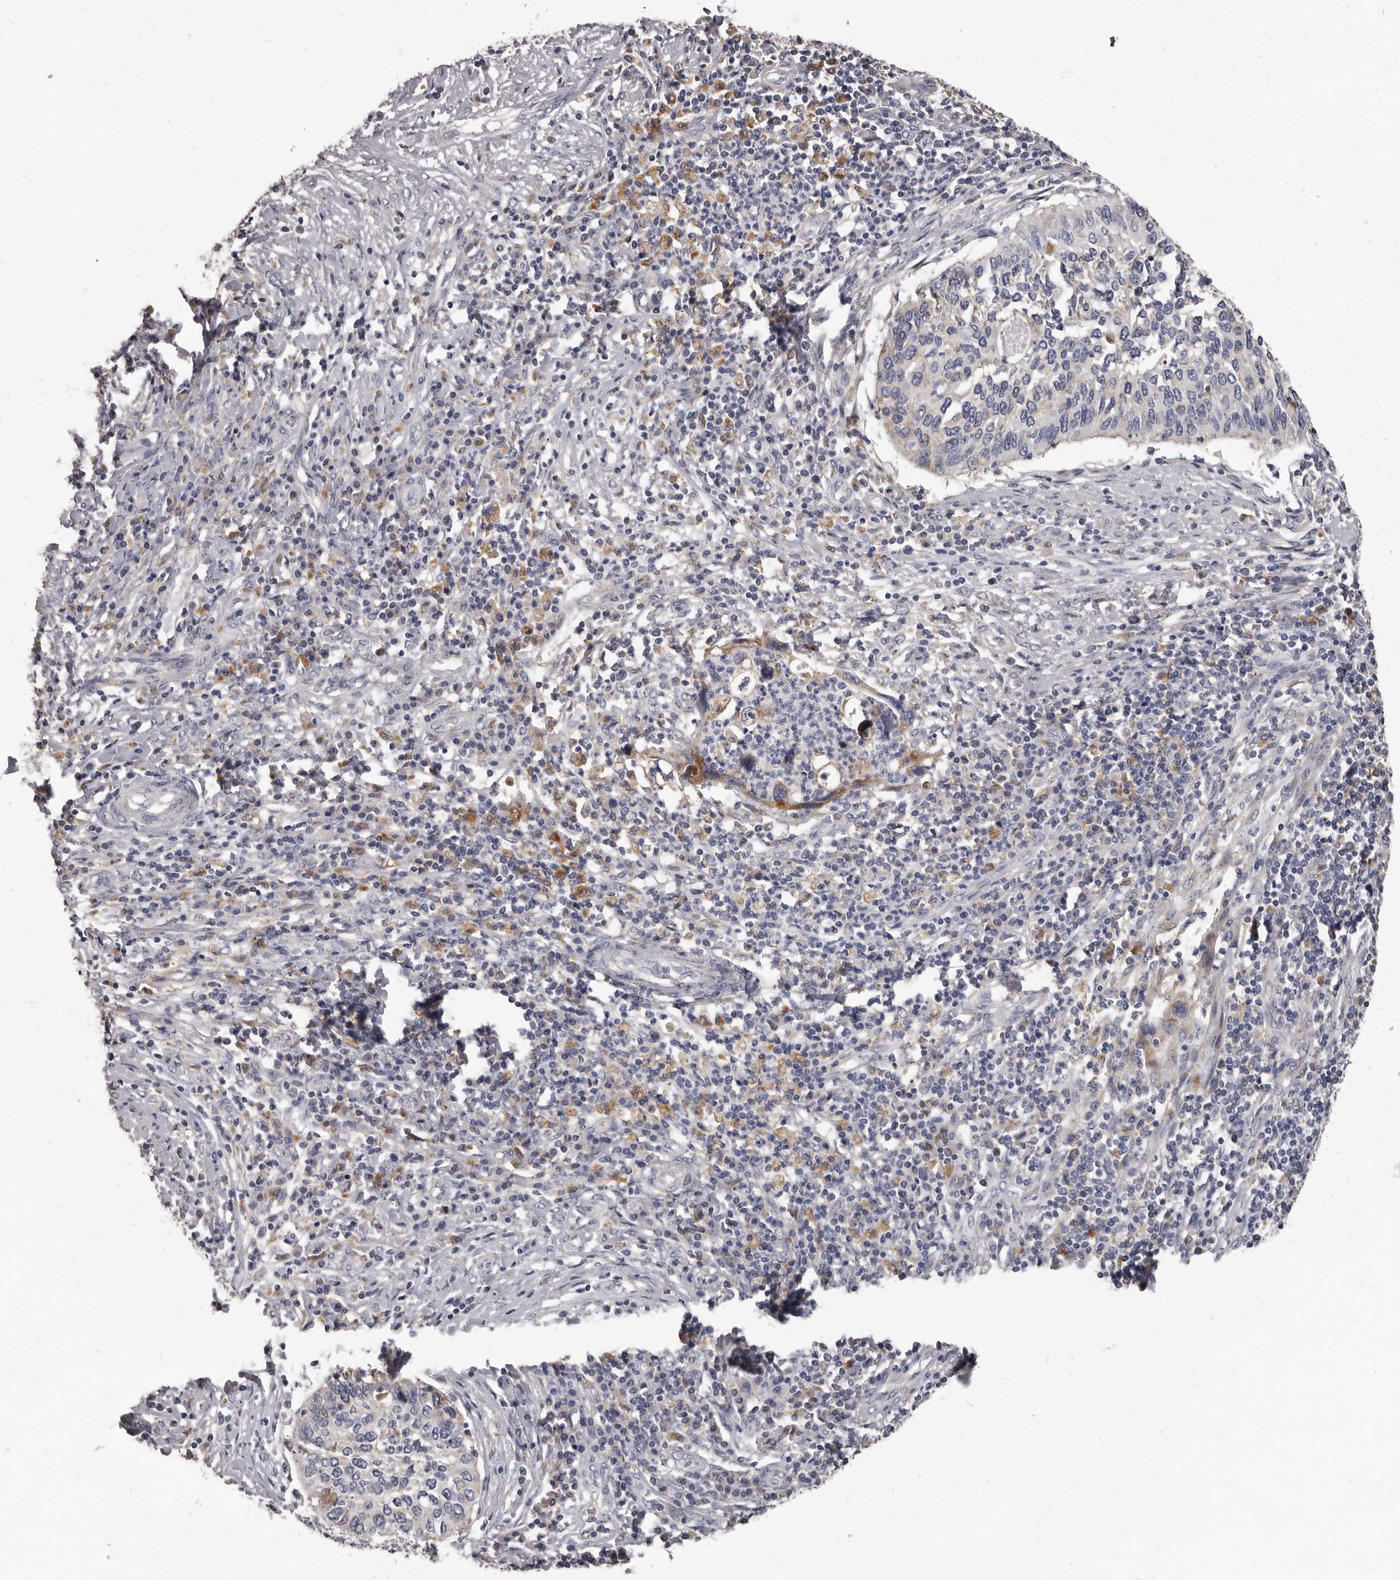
{"staining": {"intensity": "negative", "quantity": "none", "location": "none"}, "tissue": "cervical cancer", "cell_type": "Tumor cells", "image_type": "cancer", "snomed": [{"axis": "morphology", "description": "Squamous cell carcinoma, NOS"}, {"axis": "topography", "description": "Cervix"}], "caption": "High power microscopy micrograph of an immunohistochemistry (IHC) histopathology image of squamous cell carcinoma (cervical), revealing no significant staining in tumor cells.", "gene": "PI4K2A", "patient": {"sex": "female", "age": 38}}